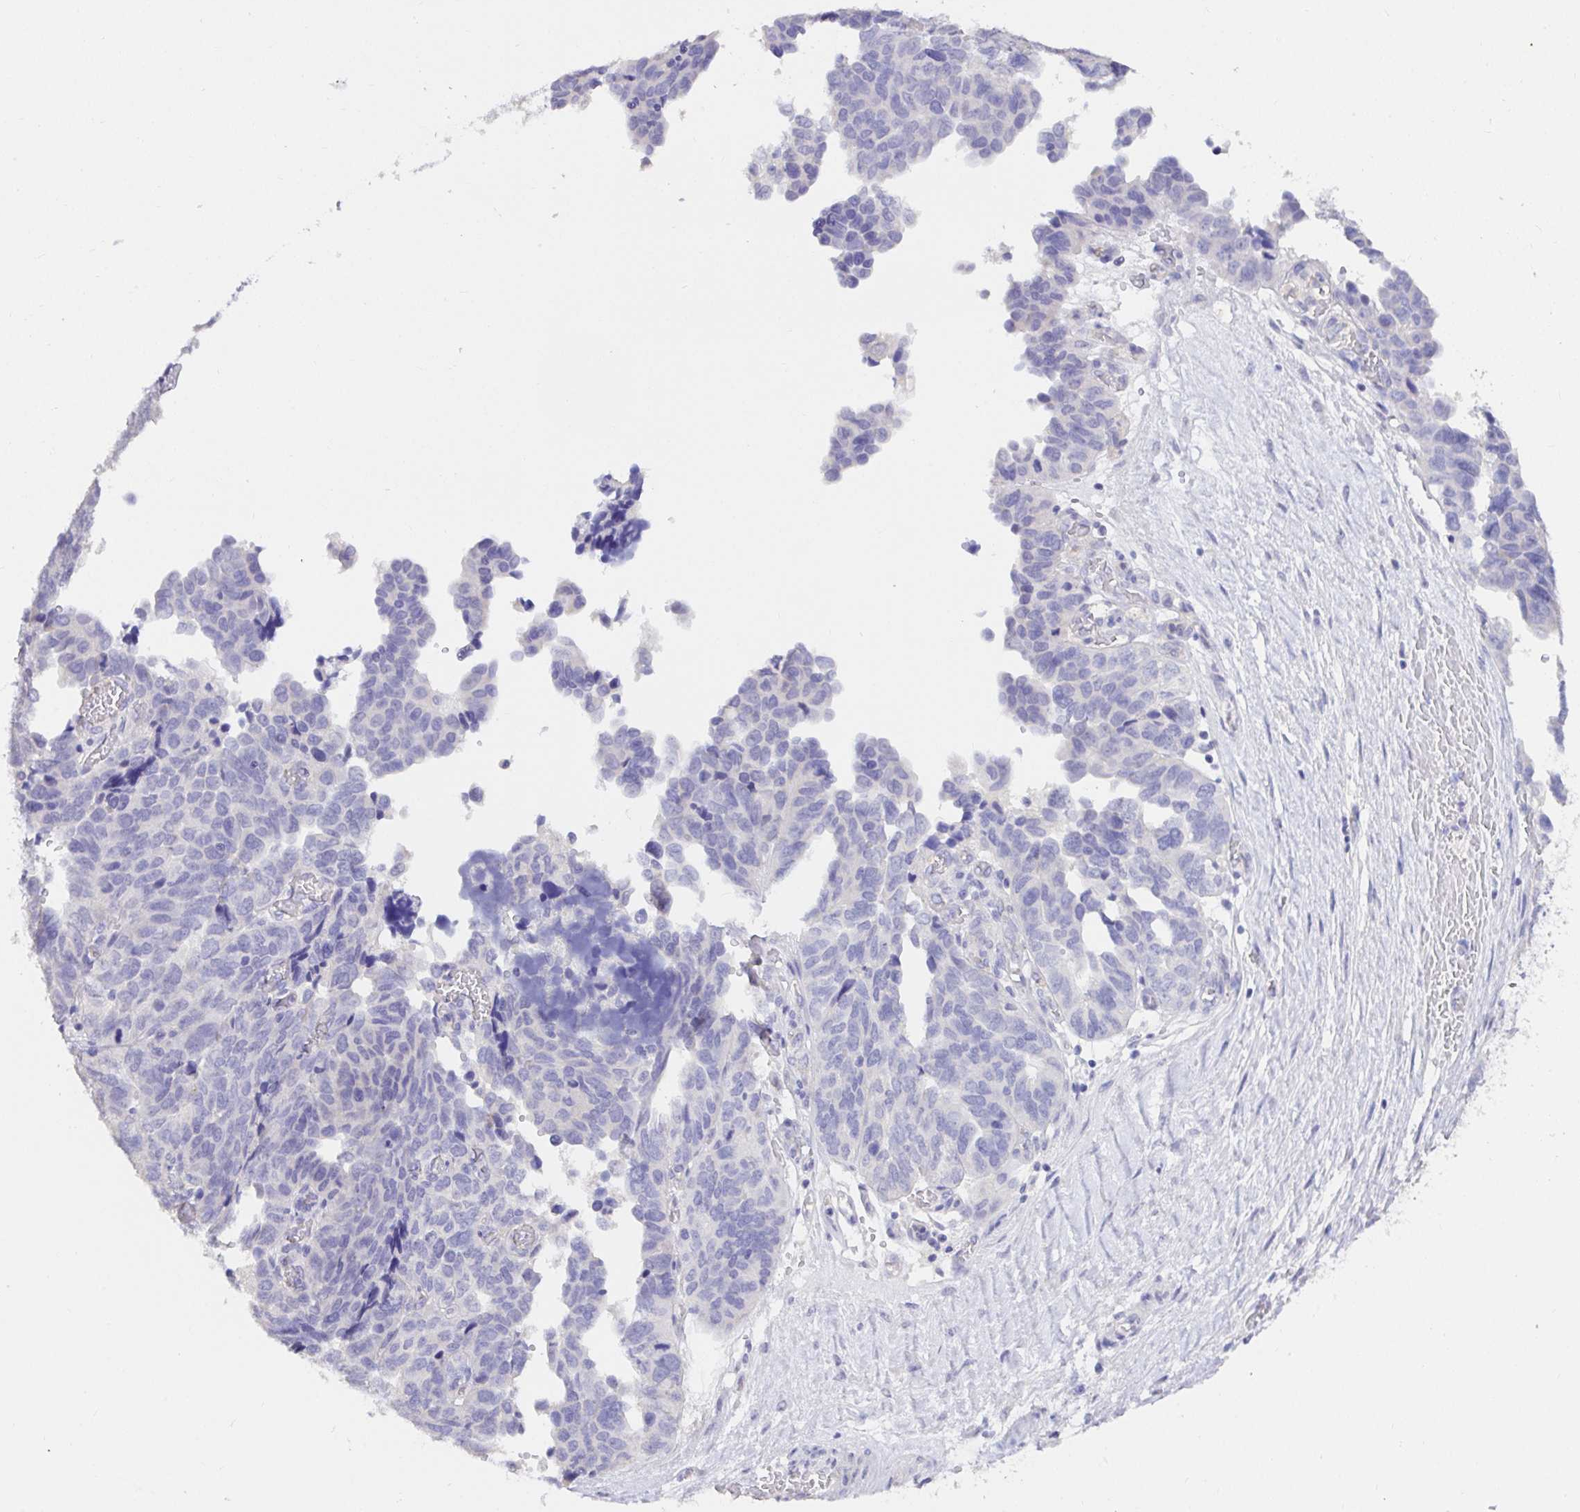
{"staining": {"intensity": "negative", "quantity": "none", "location": "none"}, "tissue": "ovarian cancer", "cell_type": "Tumor cells", "image_type": "cancer", "snomed": [{"axis": "morphology", "description": "Cystadenocarcinoma, serous, NOS"}, {"axis": "topography", "description": "Ovary"}], "caption": "Image shows no significant protein staining in tumor cells of ovarian cancer.", "gene": "CDO1", "patient": {"sex": "female", "age": 64}}